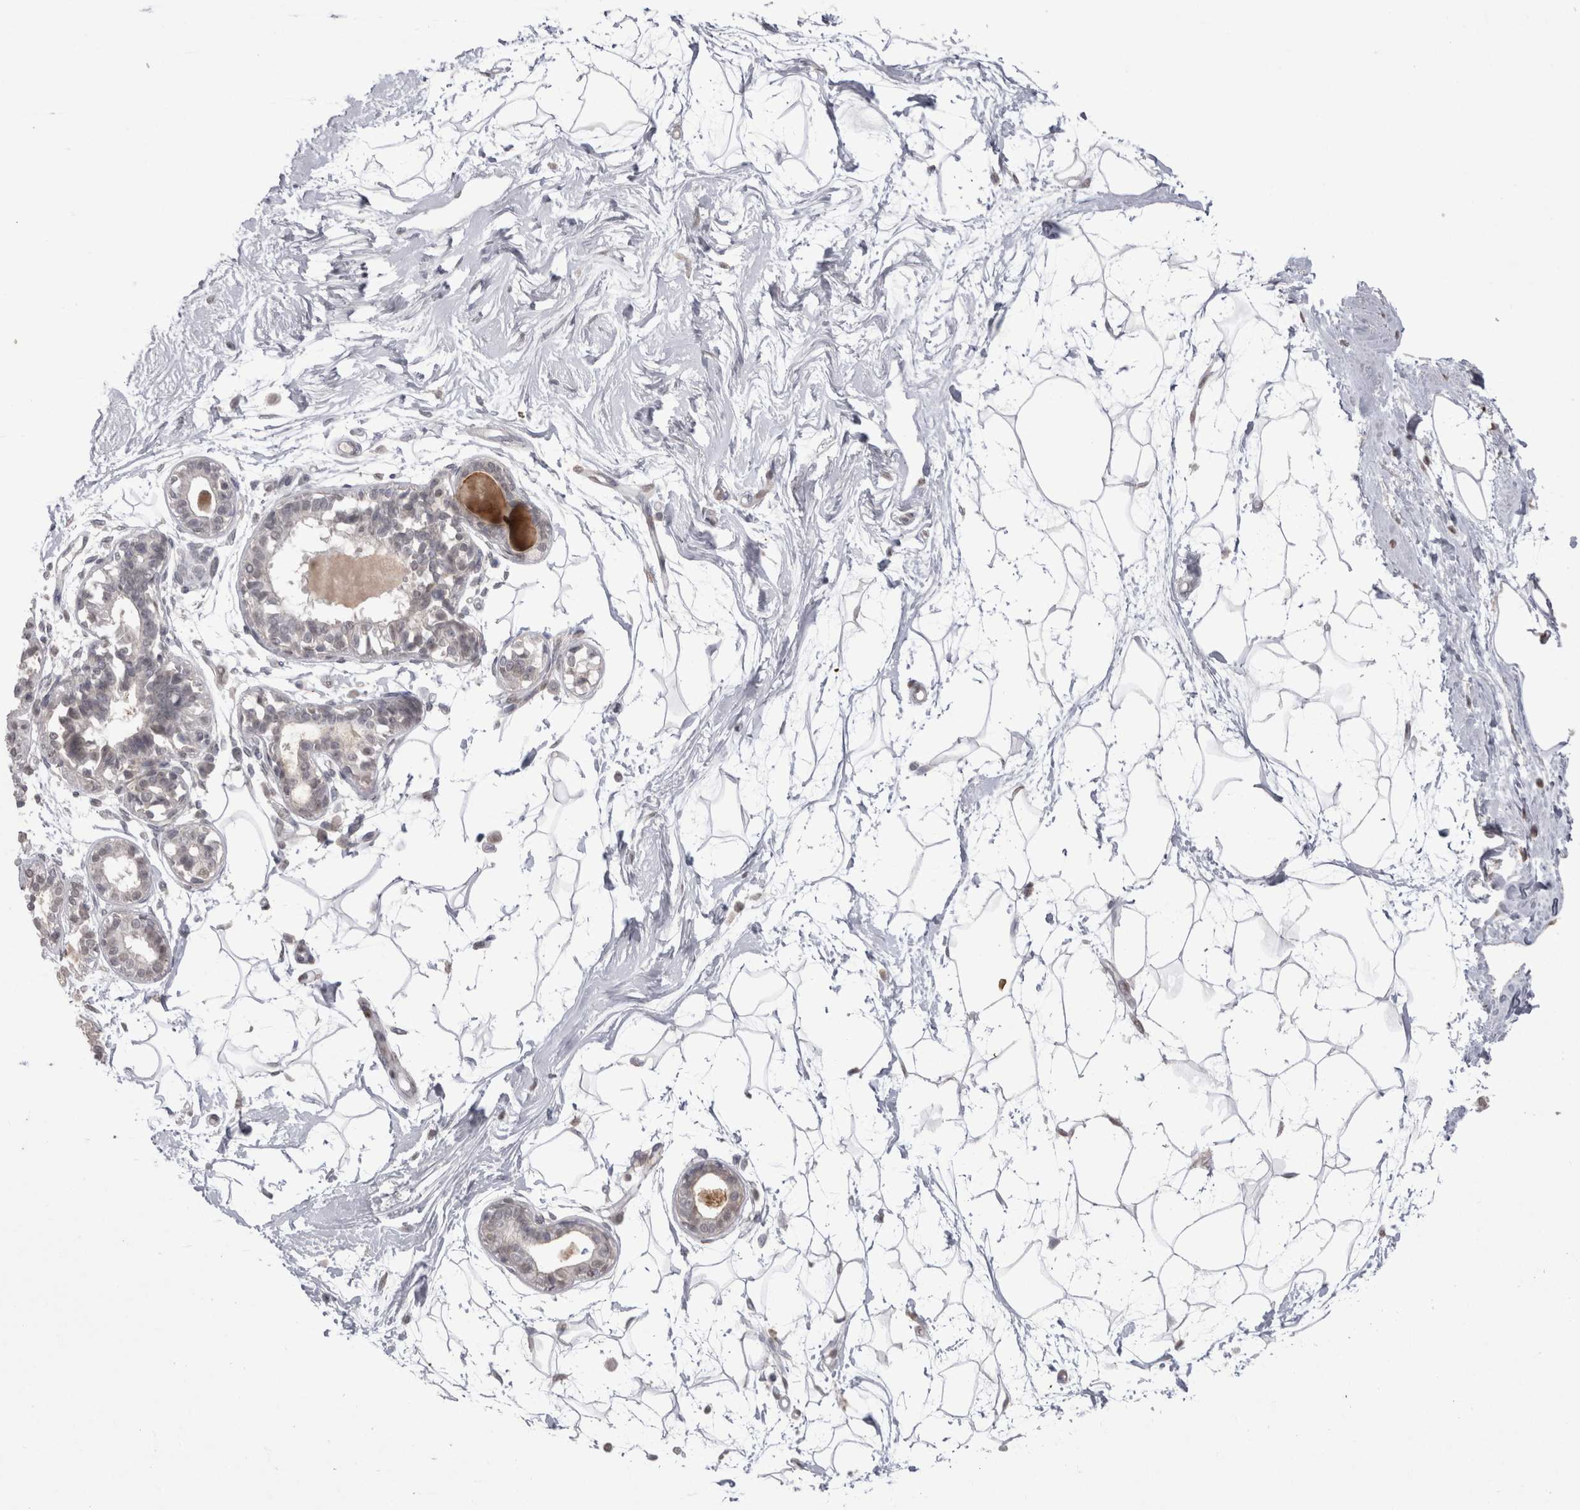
{"staining": {"intensity": "negative", "quantity": "none", "location": "none"}, "tissue": "breast", "cell_type": "Adipocytes", "image_type": "normal", "snomed": [{"axis": "morphology", "description": "Normal tissue, NOS"}, {"axis": "topography", "description": "Breast"}], "caption": "This image is of unremarkable breast stained with immunohistochemistry to label a protein in brown with the nuclei are counter-stained blue. There is no positivity in adipocytes.", "gene": "DDX4", "patient": {"sex": "female", "age": 45}}